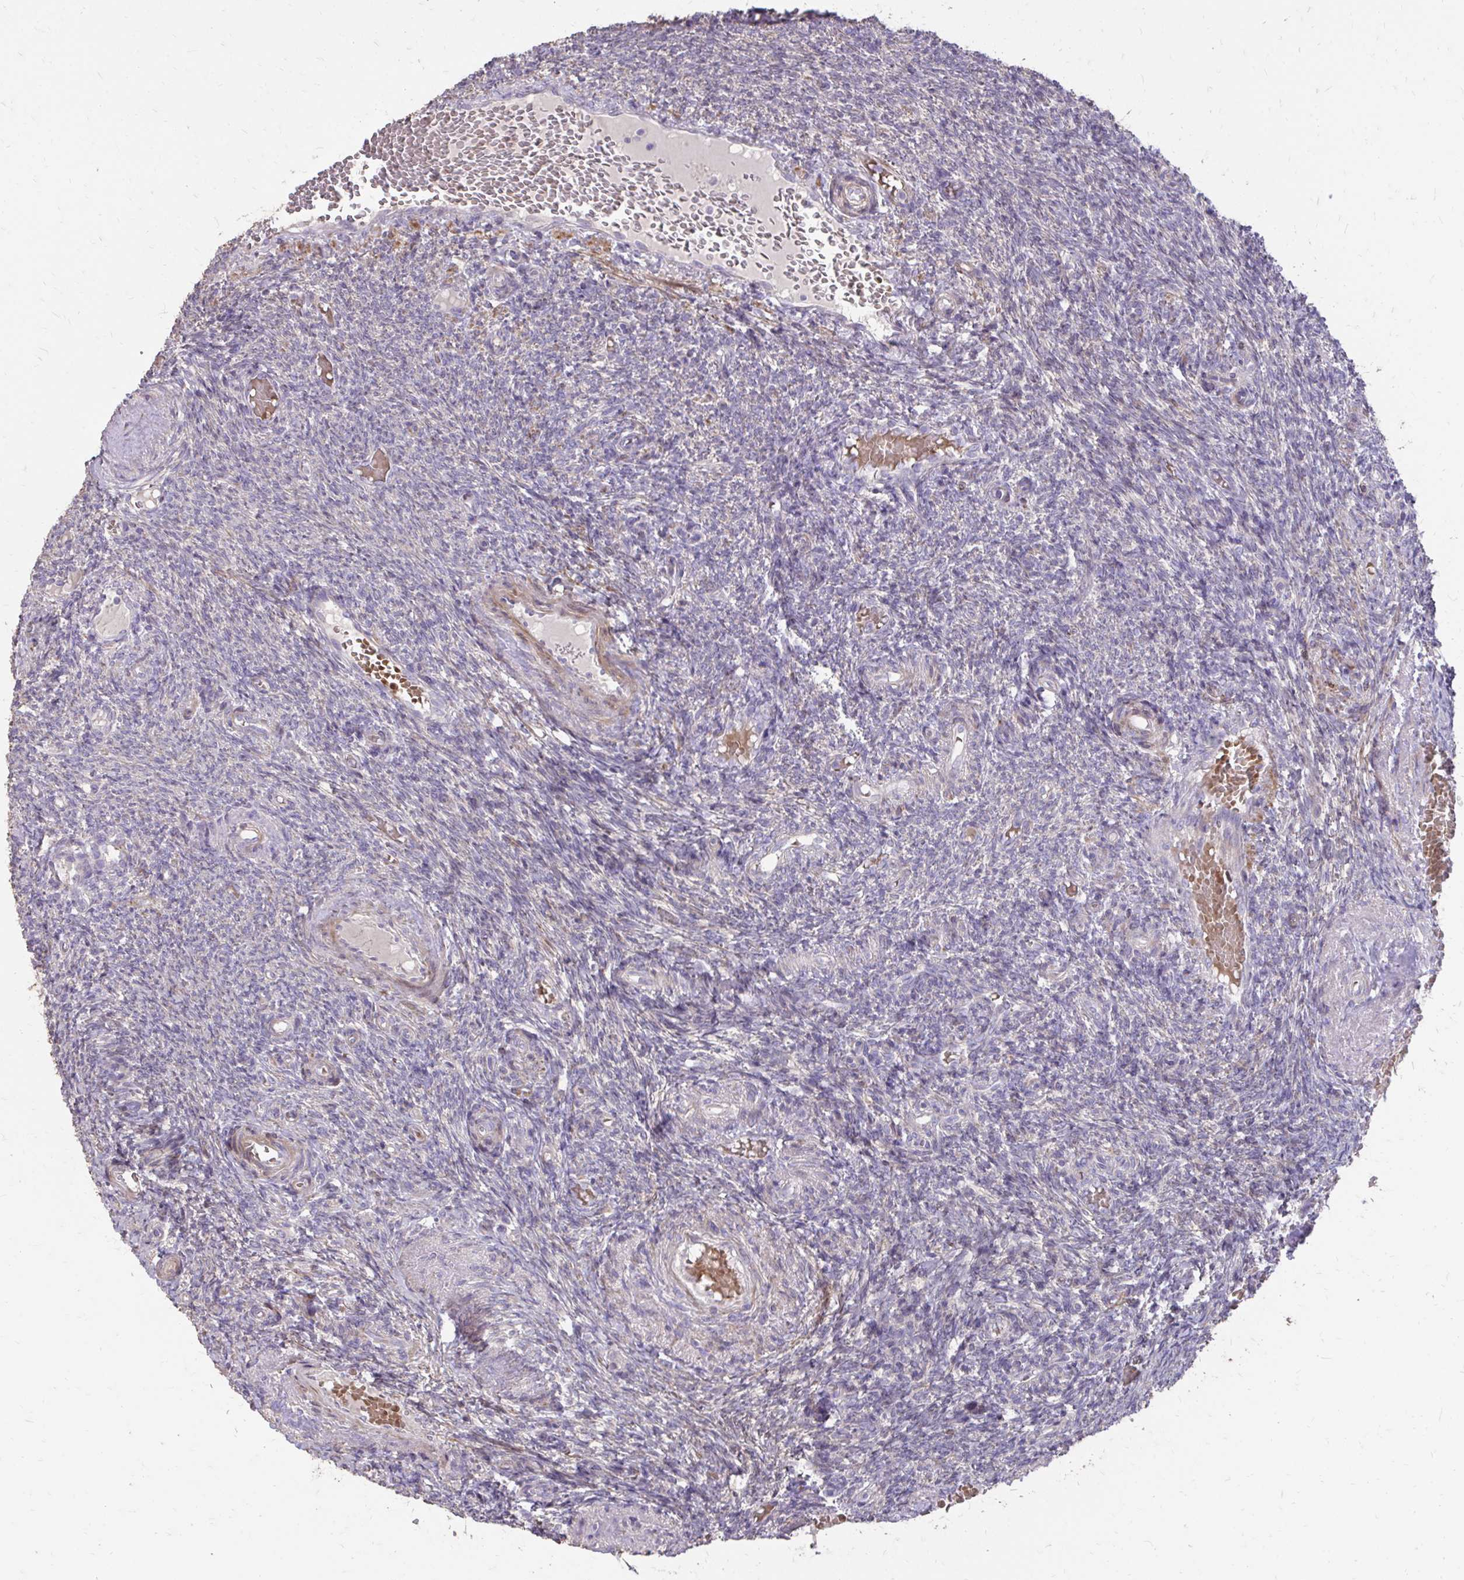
{"staining": {"intensity": "moderate", "quantity": ">75%", "location": "cytoplasmic/membranous"}, "tissue": "ovary", "cell_type": "Follicle cells", "image_type": "normal", "snomed": [{"axis": "morphology", "description": "Normal tissue, NOS"}, {"axis": "topography", "description": "Ovary"}], "caption": "Normal ovary was stained to show a protein in brown. There is medium levels of moderate cytoplasmic/membranous staining in about >75% of follicle cells. Nuclei are stained in blue.", "gene": "MYORG", "patient": {"sex": "female", "age": 39}}